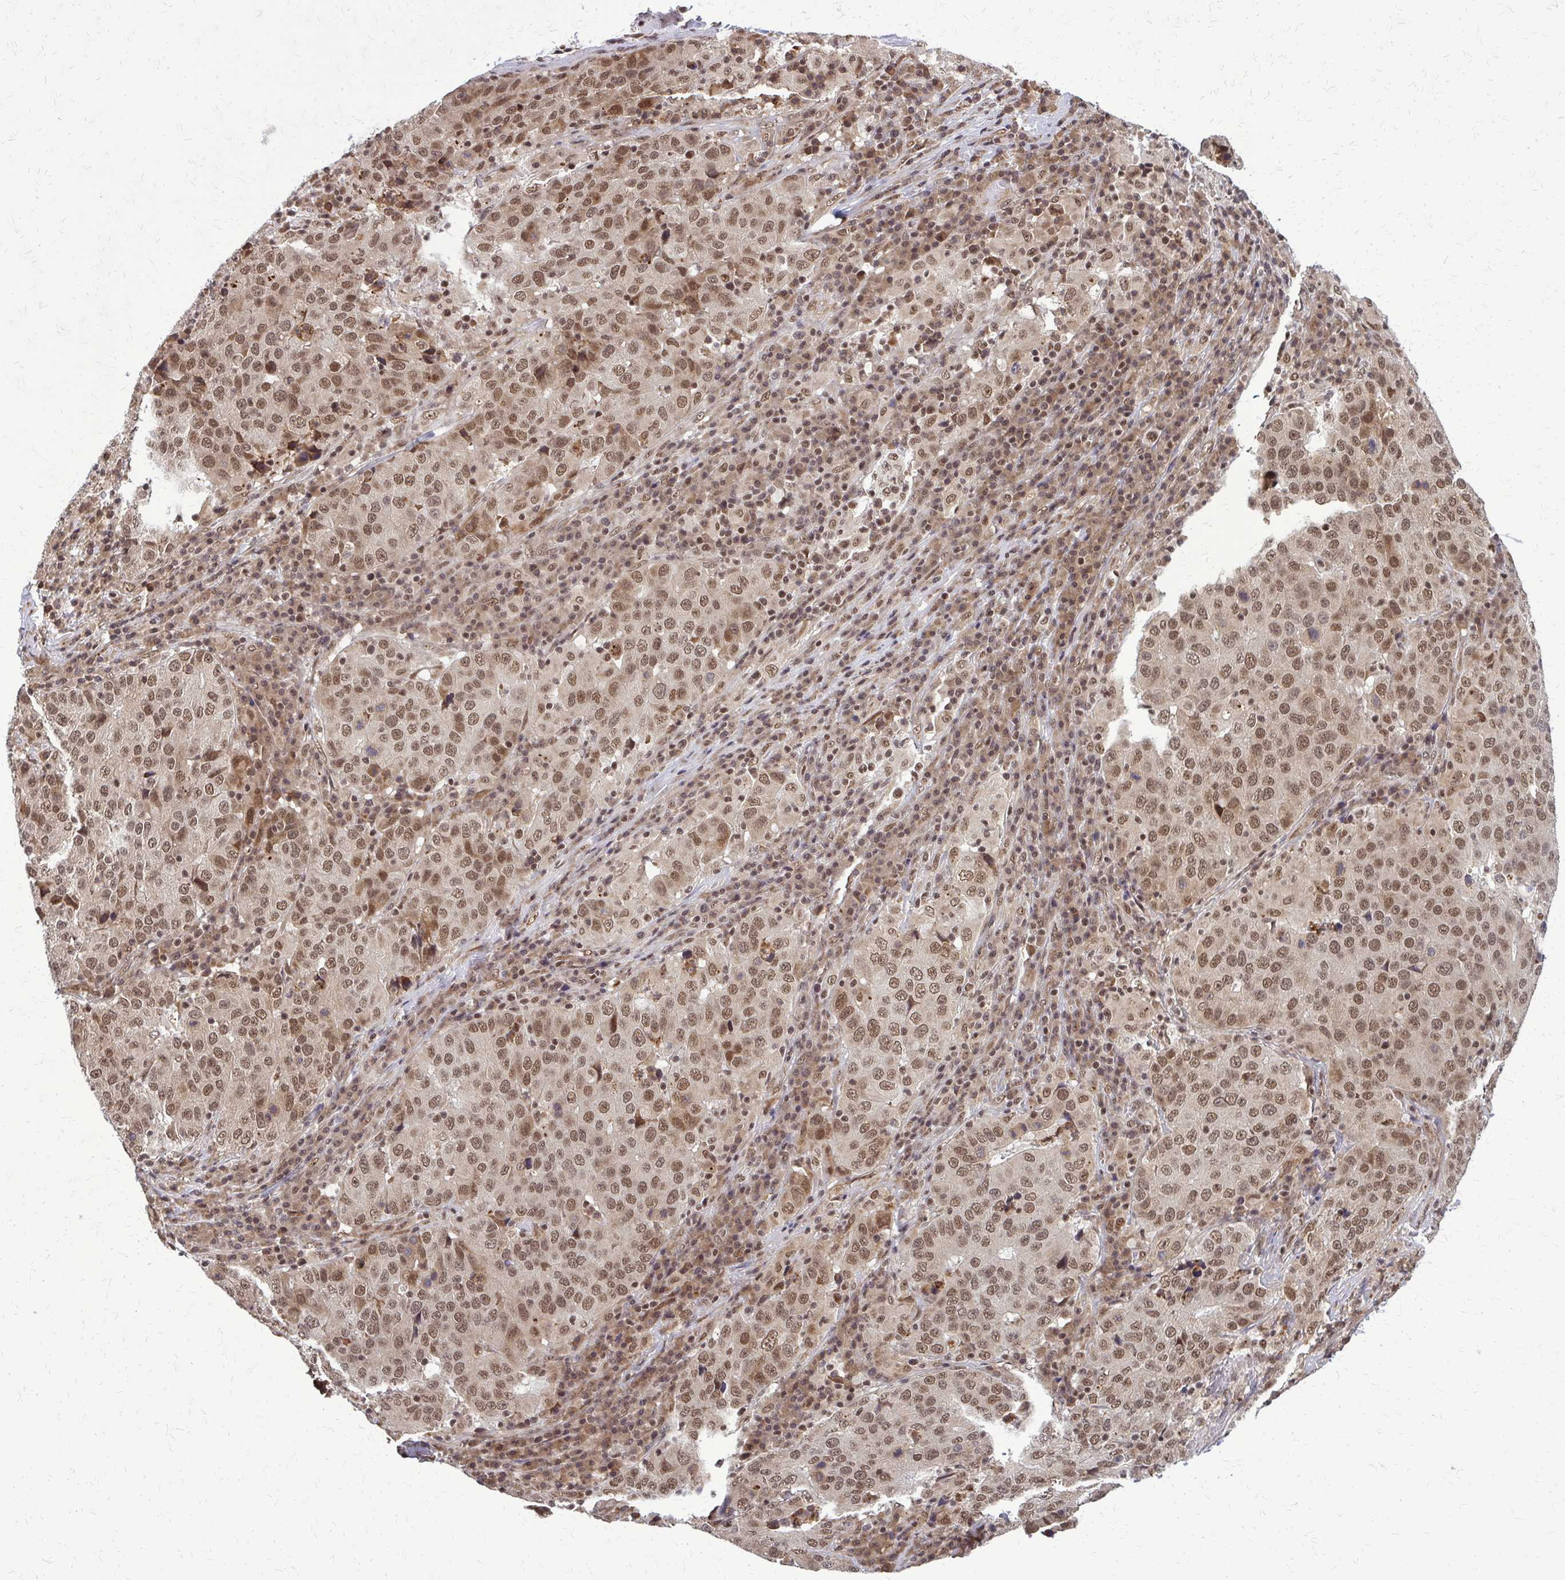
{"staining": {"intensity": "moderate", "quantity": ">75%", "location": "nuclear"}, "tissue": "stomach cancer", "cell_type": "Tumor cells", "image_type": "cancer", "snomed": [{"axis": "morphology", "description": "Adenocarcinoma, NOS"}, {"axis": "topography", "description": "Stomach"}], "caption": "Protein expression analysis of stomach cancer displays moderate nuclear positivity in approximately >75% of tumor cells.", "gene": "HDAC3", "patient": {"sex": "male", "age": 71}}